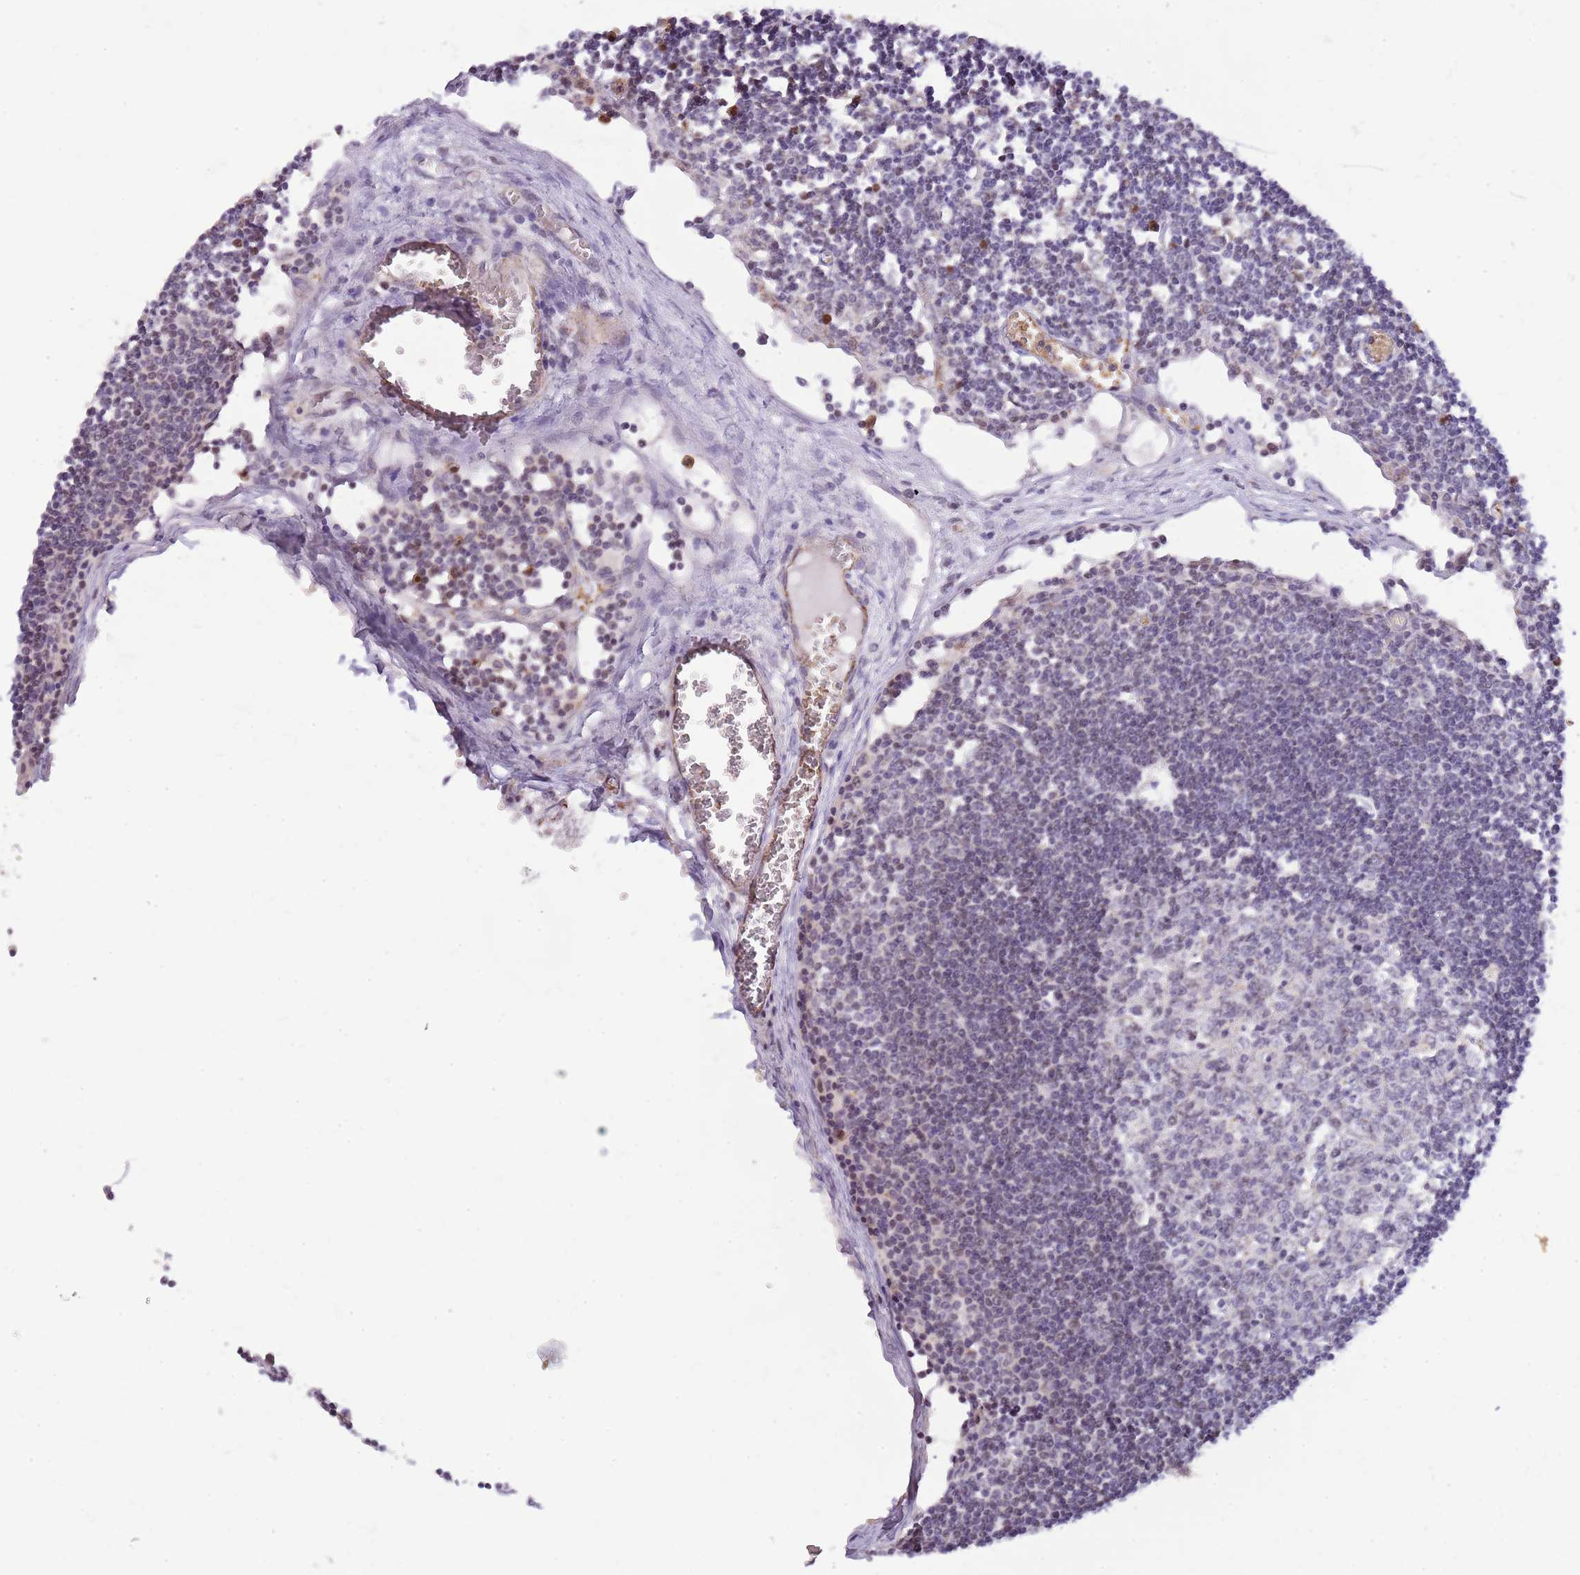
{"staining": {"intensity": "negative", "quantity": "none", "location": "none"}, "tissue": "lymph node", "cell_type": "Germinal center cells", "image_type": "normal", "snomed": [{"axis": "morphology", "description": "Normal tissue, NOS"}, {"axis": "topography", "description": "Lymph node"}], "caption": "The immunohistochemistry (IHC) photomicrograph has no significant positivity in germinal center cells of lymph node.", "gene": "PCNX1", "patient": {"sex": "female", "age": 11}}